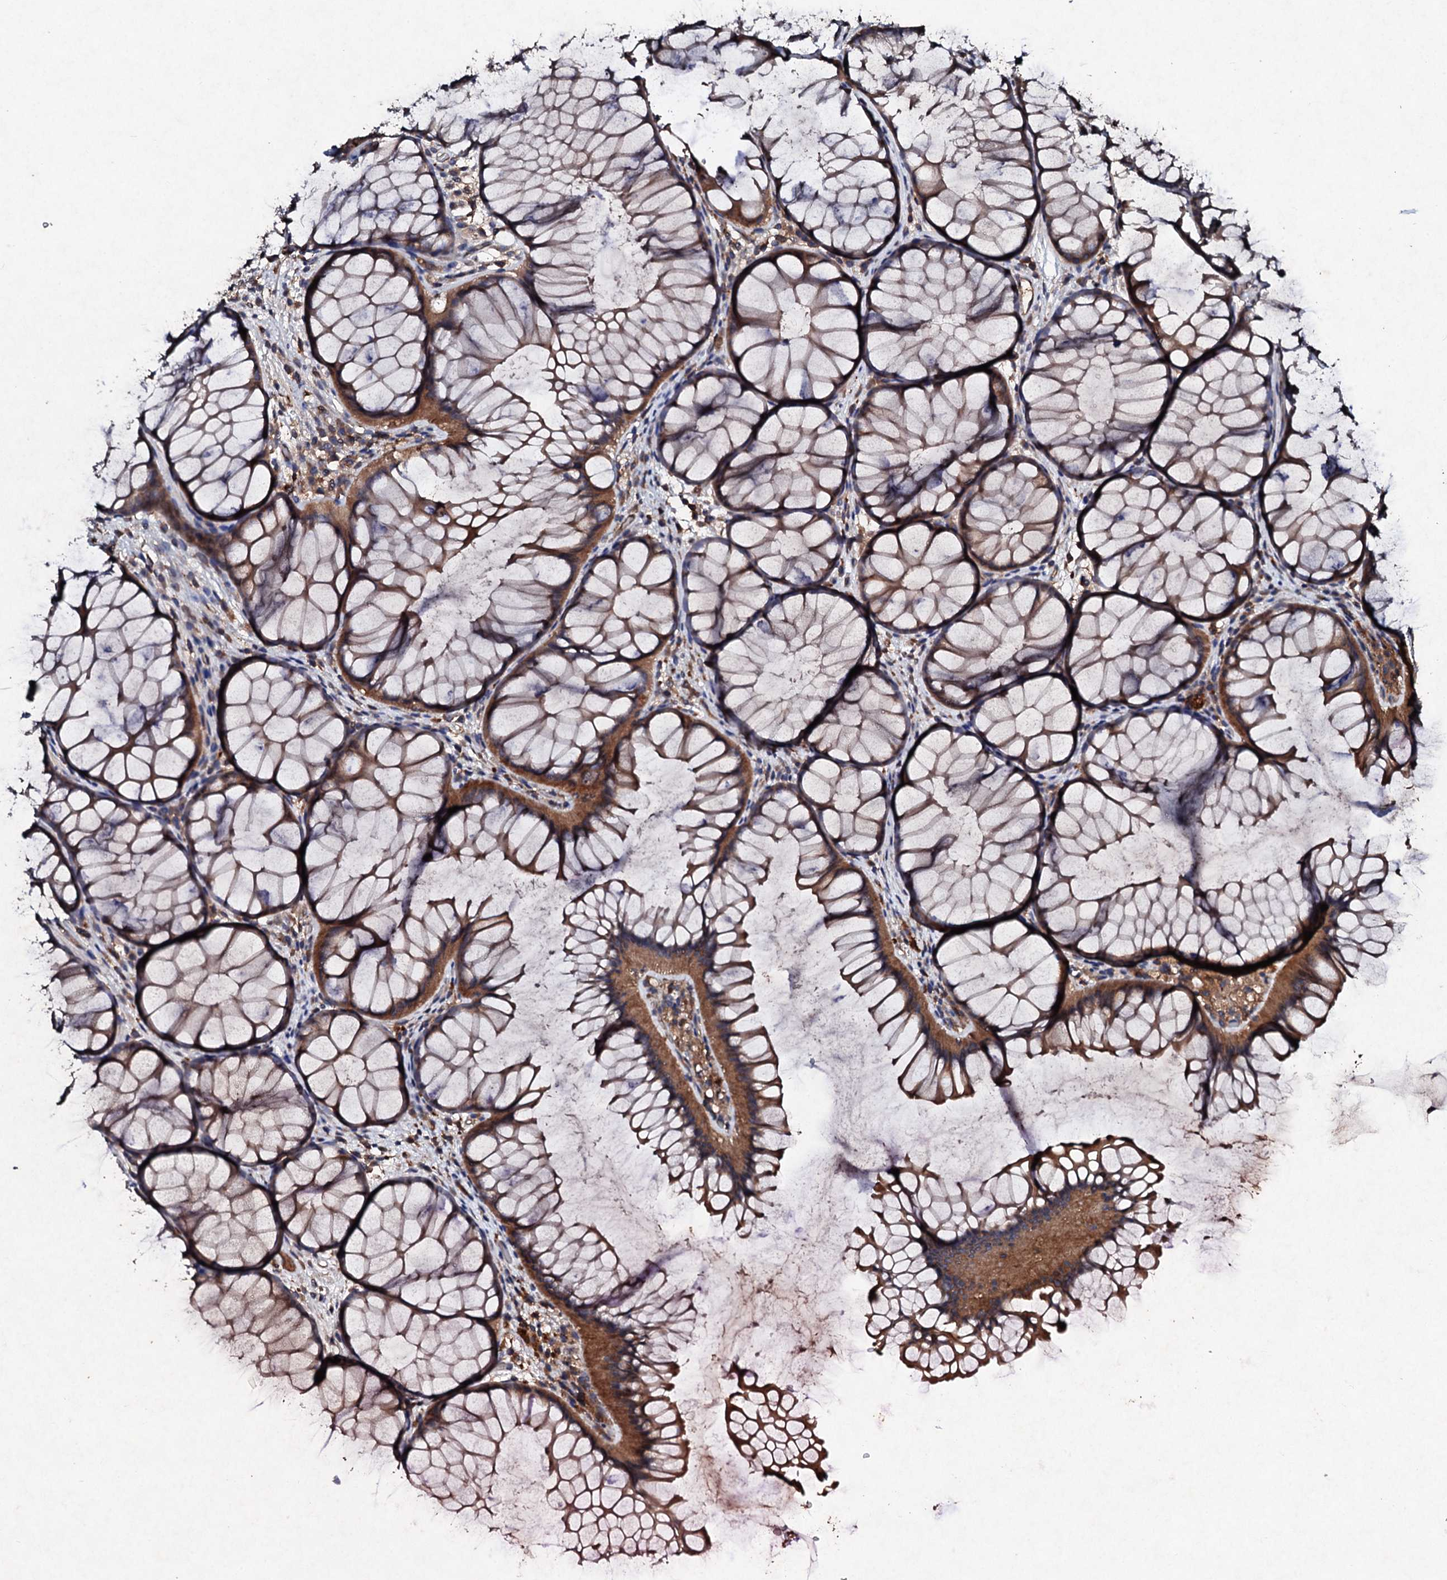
{"staining": {"intensity": "moderate", "quantity": ">75%", "location": "cytoplasmic/membranous"}, "tissue": "colon", "cell_type": "Endothelial cells", "image_type": "normal", "snomed": [{"axis": "morphology", "description": "Normal tissue, NOS"}, {"axis": "topography", "description": "Colon"}], "caption": "A high-resolution photomicrograph shows immunohistochemistry staining of normal colon, which demonstrates moderate cytoplasmic/membranous staining in about >75% of endothelial cells.", "gene": "KERA", "patient": {"sex": "female", "age": 82}}